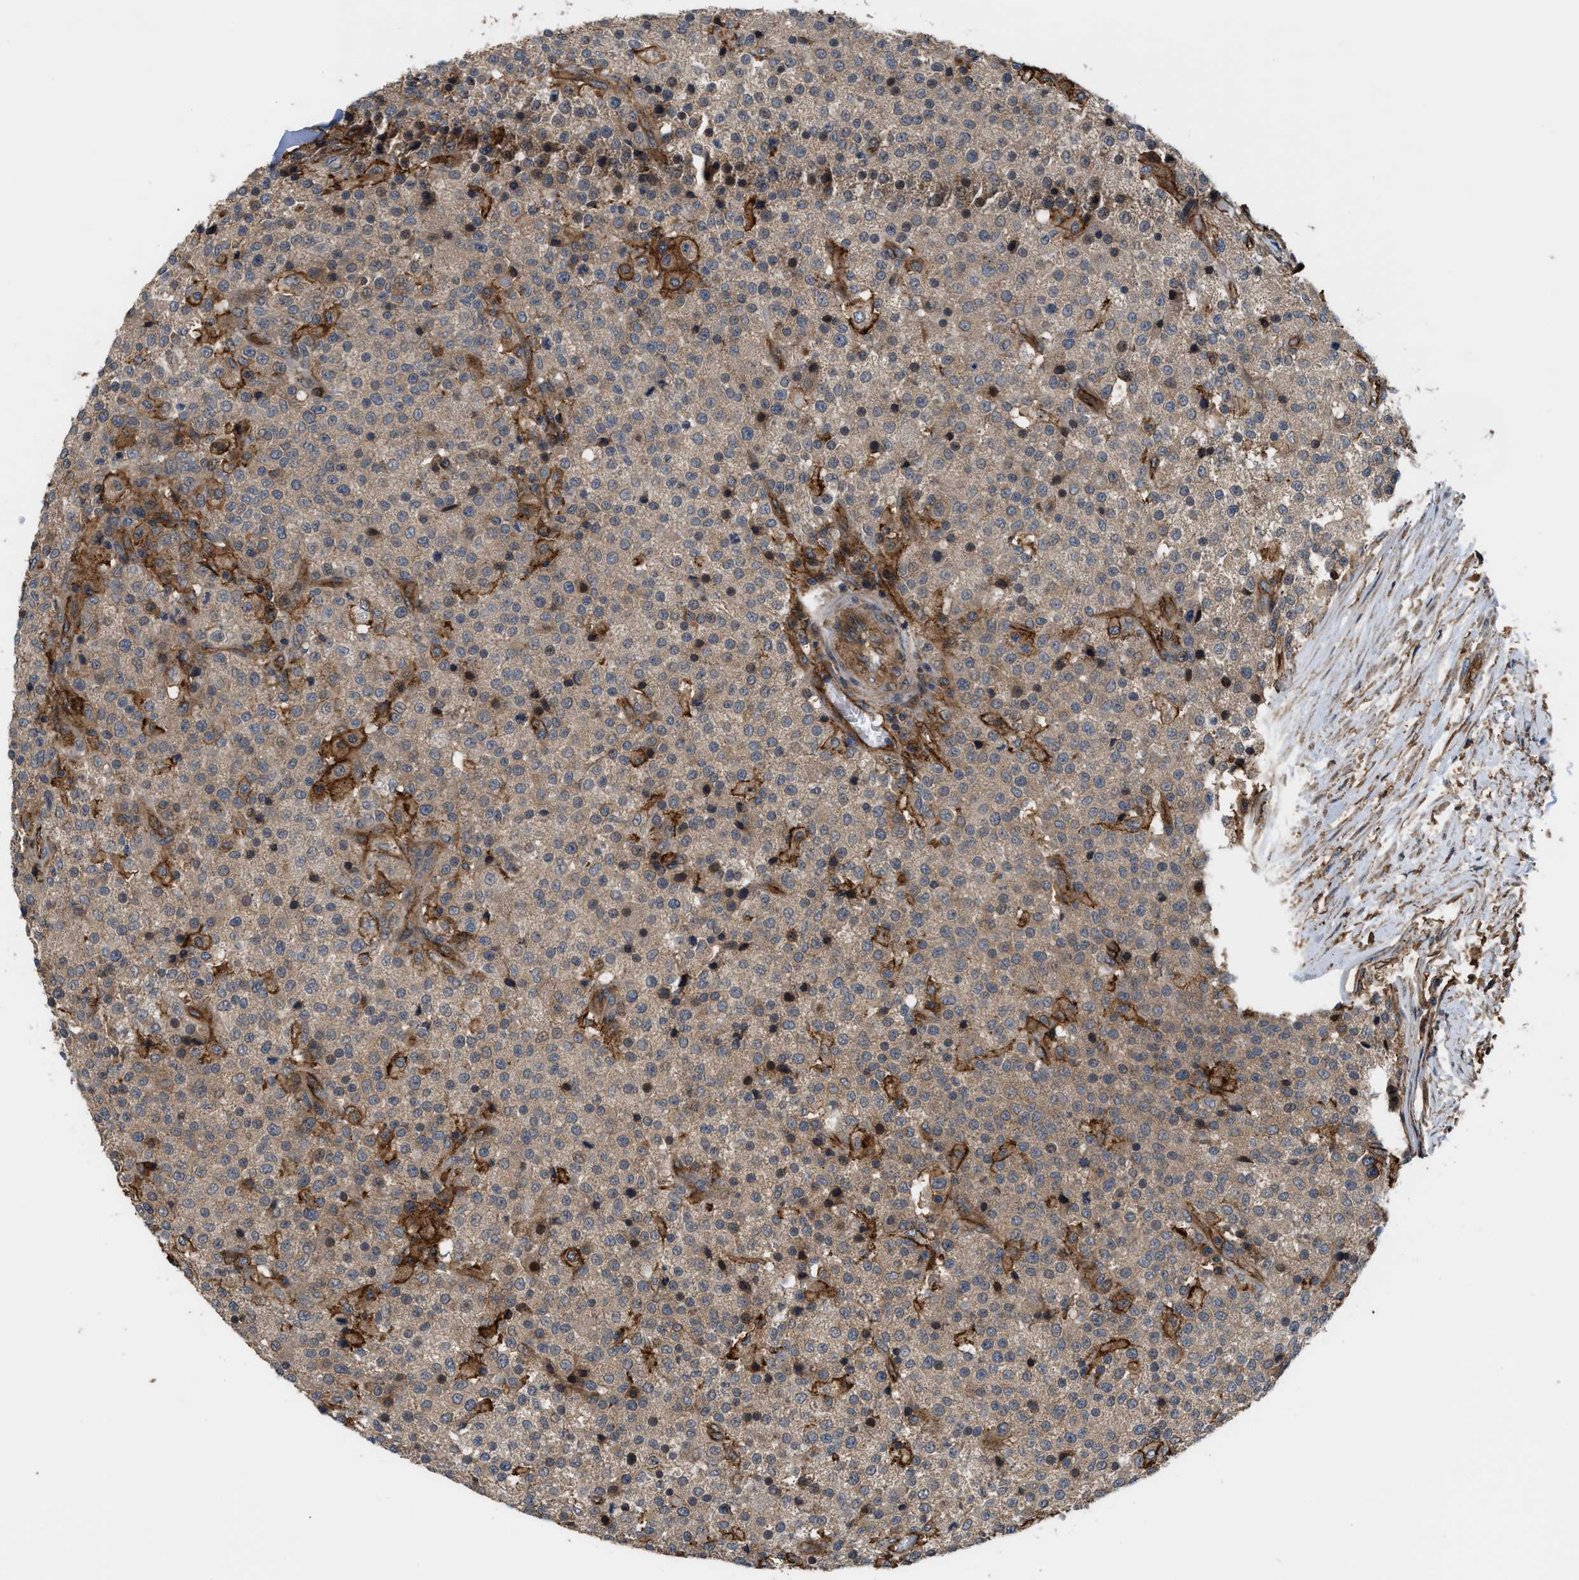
{"staining": {"intensity": "weak", "quantity": ">75%", "location": "cytoplasmic/membranous"}, "tissue": "testis cancer", "cell_type": "Tumor cells", "image_type": "cancer", "snomed": [{"axis": "morphology", "description": "Seminoma, NOS"}, {"axis": "topography", "description": "Testis"}], "caption": "A high-resolution micrograph shows immunohistochemistry staining of testis seminoma, which exhibits weak cytoplasmic/membranous staining in about >75% of tumor cells. (Brightfield microscopy of DAB IHC at high magnification).", "gene": "DDHD2", "patient": {"sex": "male", "age": 59}}